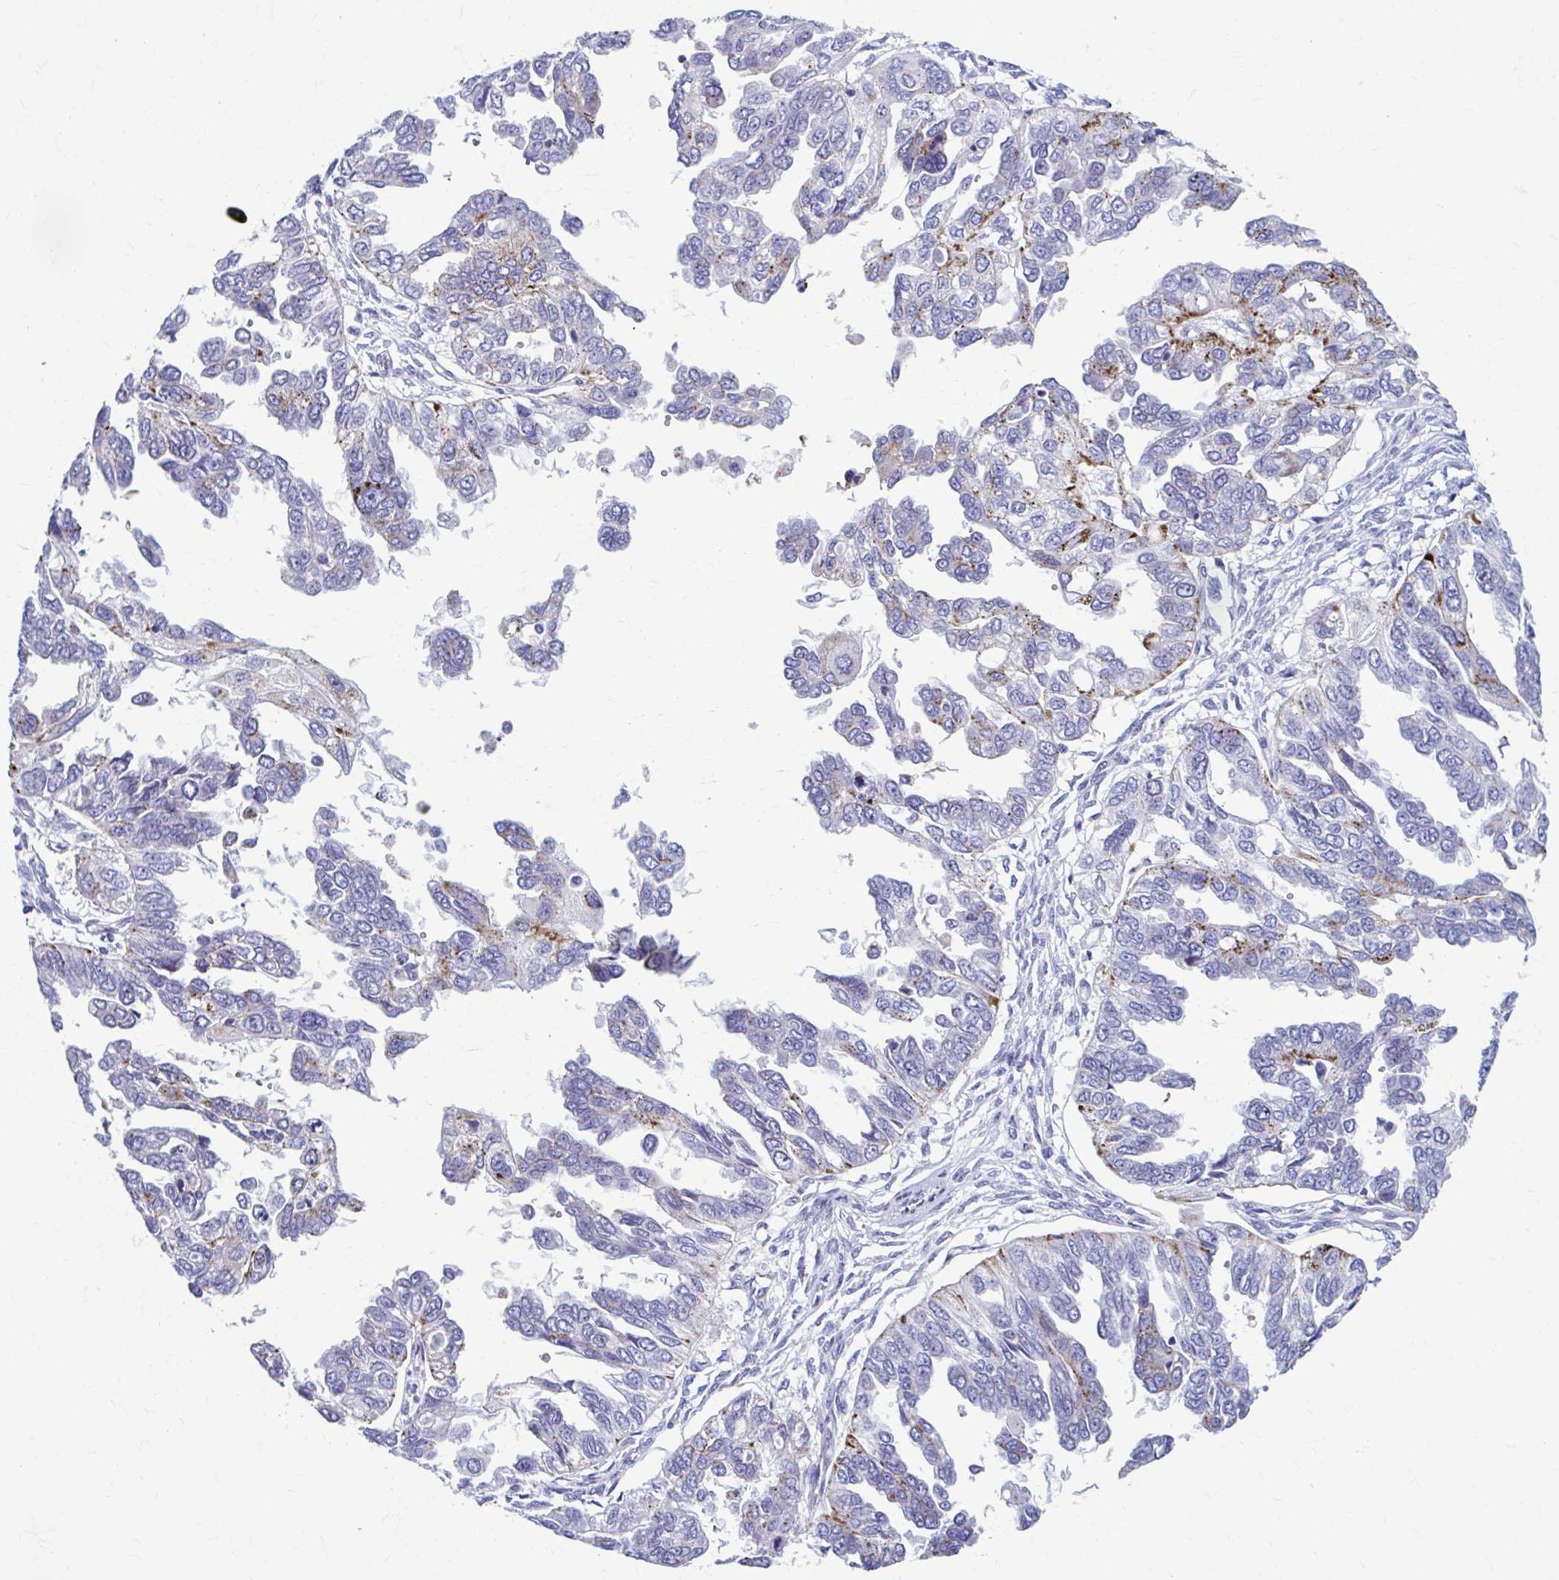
{"staining": {"intensity": "moderate", "quantity": "<25%", "location": "cytoplasmic/membranous"}, "tissue": "ovarian cancer", "cell_type": "Tumor cells", "image_type": "cancer", "snomed": [{"axis": "morphology", "description": "Cystadenocarcinoma, serous, NOS"}, {"axis": "topography", "description": "Ovary"}], "caption": "High-magnification brightfield microscopy of ovarian cancer (serous cystadenocarcinoma) stained with DAB (3,3'-diaminobenzidine) (brown) and counterstained with hematoxylin (blue). tumor cells exhibit moderate cytoplasmic/membranous staining is identified in about<25% of cells.", "gene": "C12orf71", "patient": {"sex": "female", "age": 53}}